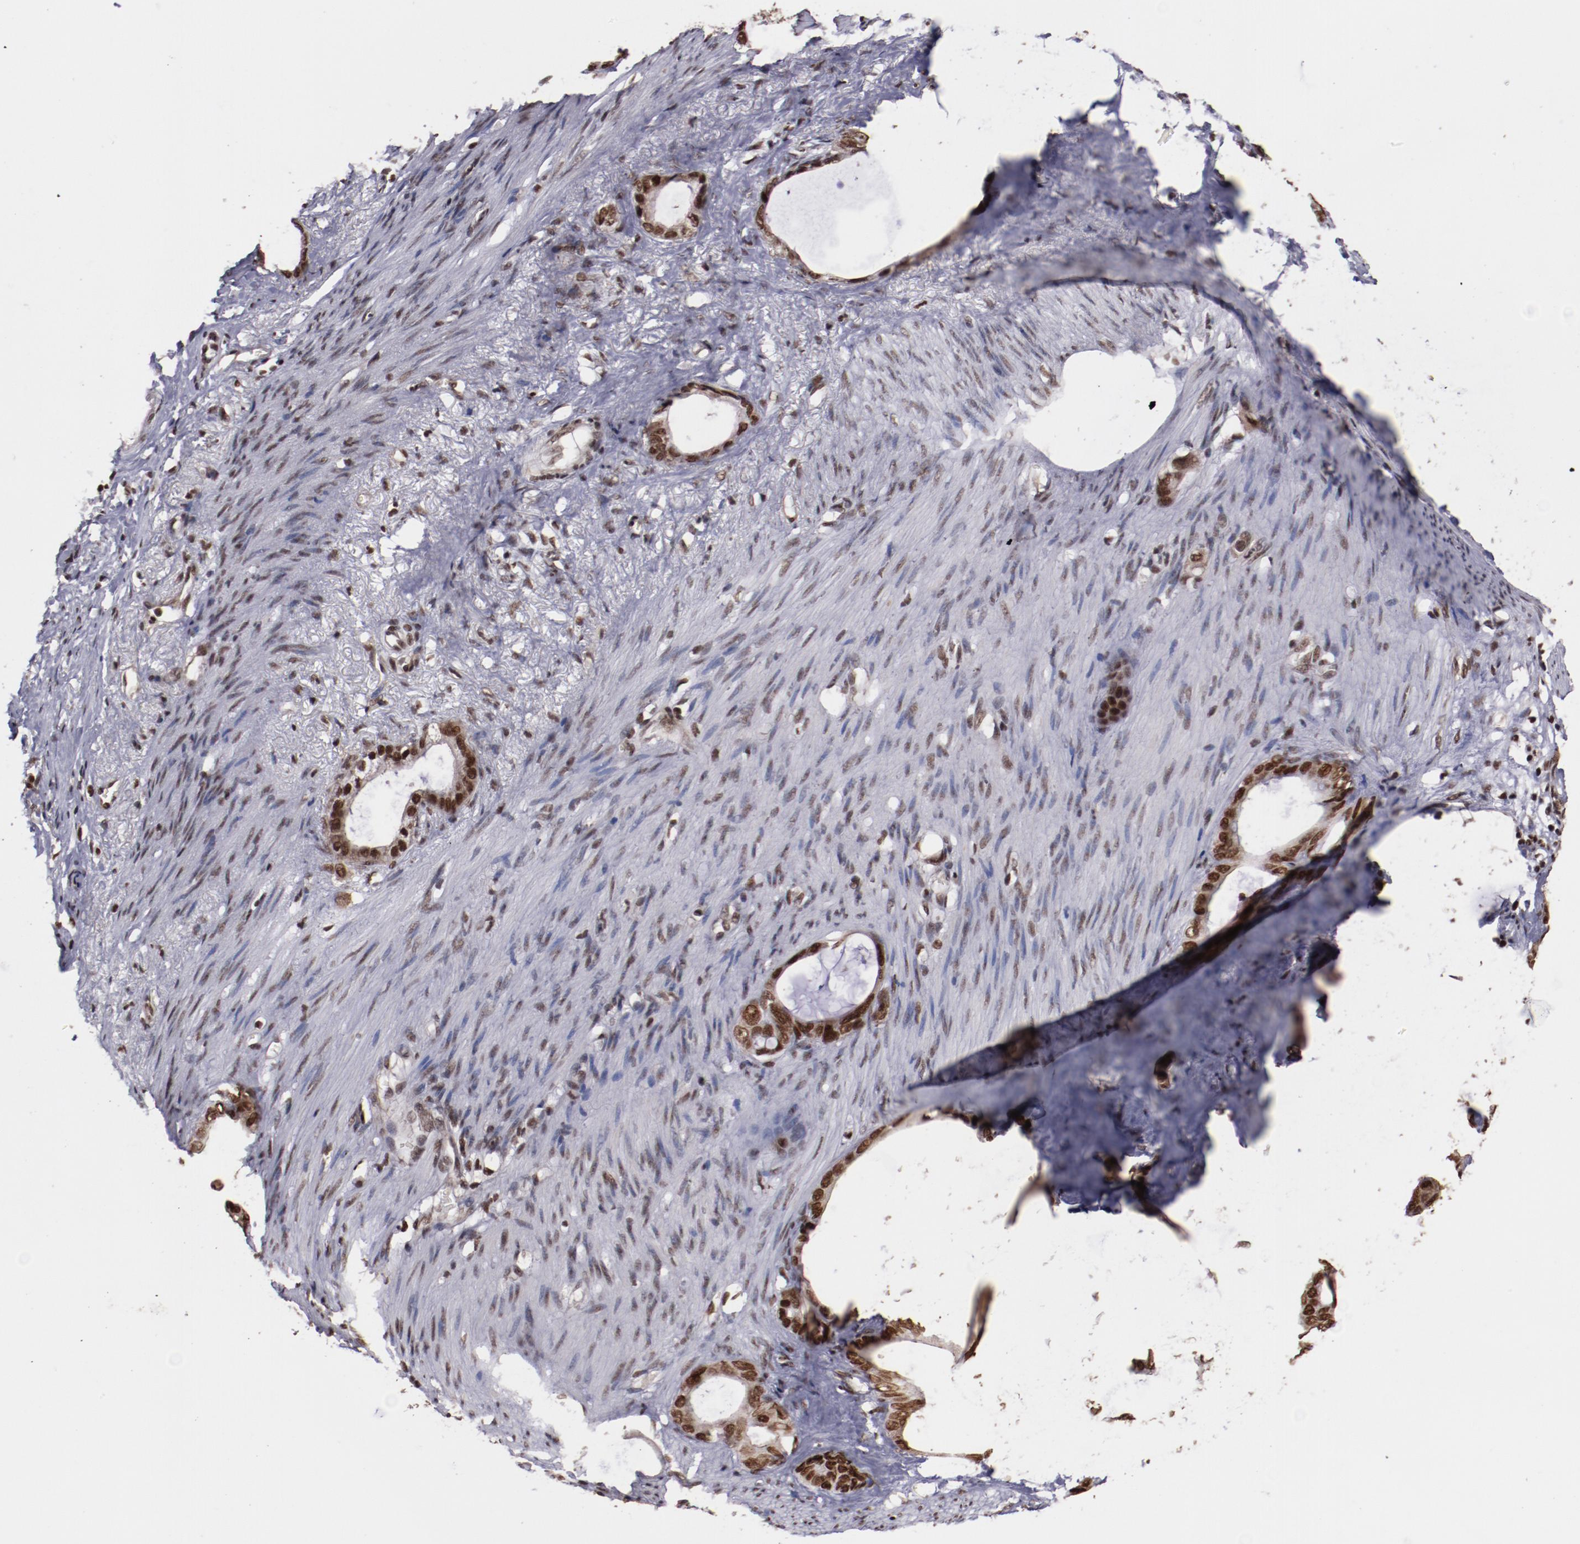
{"staining": {"intensity": "moderate", "quantity": ">75%", "location": "nuclear"}, "tissue": "stomach cancer", "cell_type": "Tumor cells", "image_type": "cancer", "snomed": [{"axis": "morphology", "description": "Adenocarcinoma, NOS"}, {"axis": "topography", "description": "Stomach"}], "caption": "Human stomach adenocarcinoma stained for a protein (brown) displays moderate nuclear positive expression in about >75% of tumor cells.", "gene": "STAG2", "patient": {"sex": "female", "age": 75}}